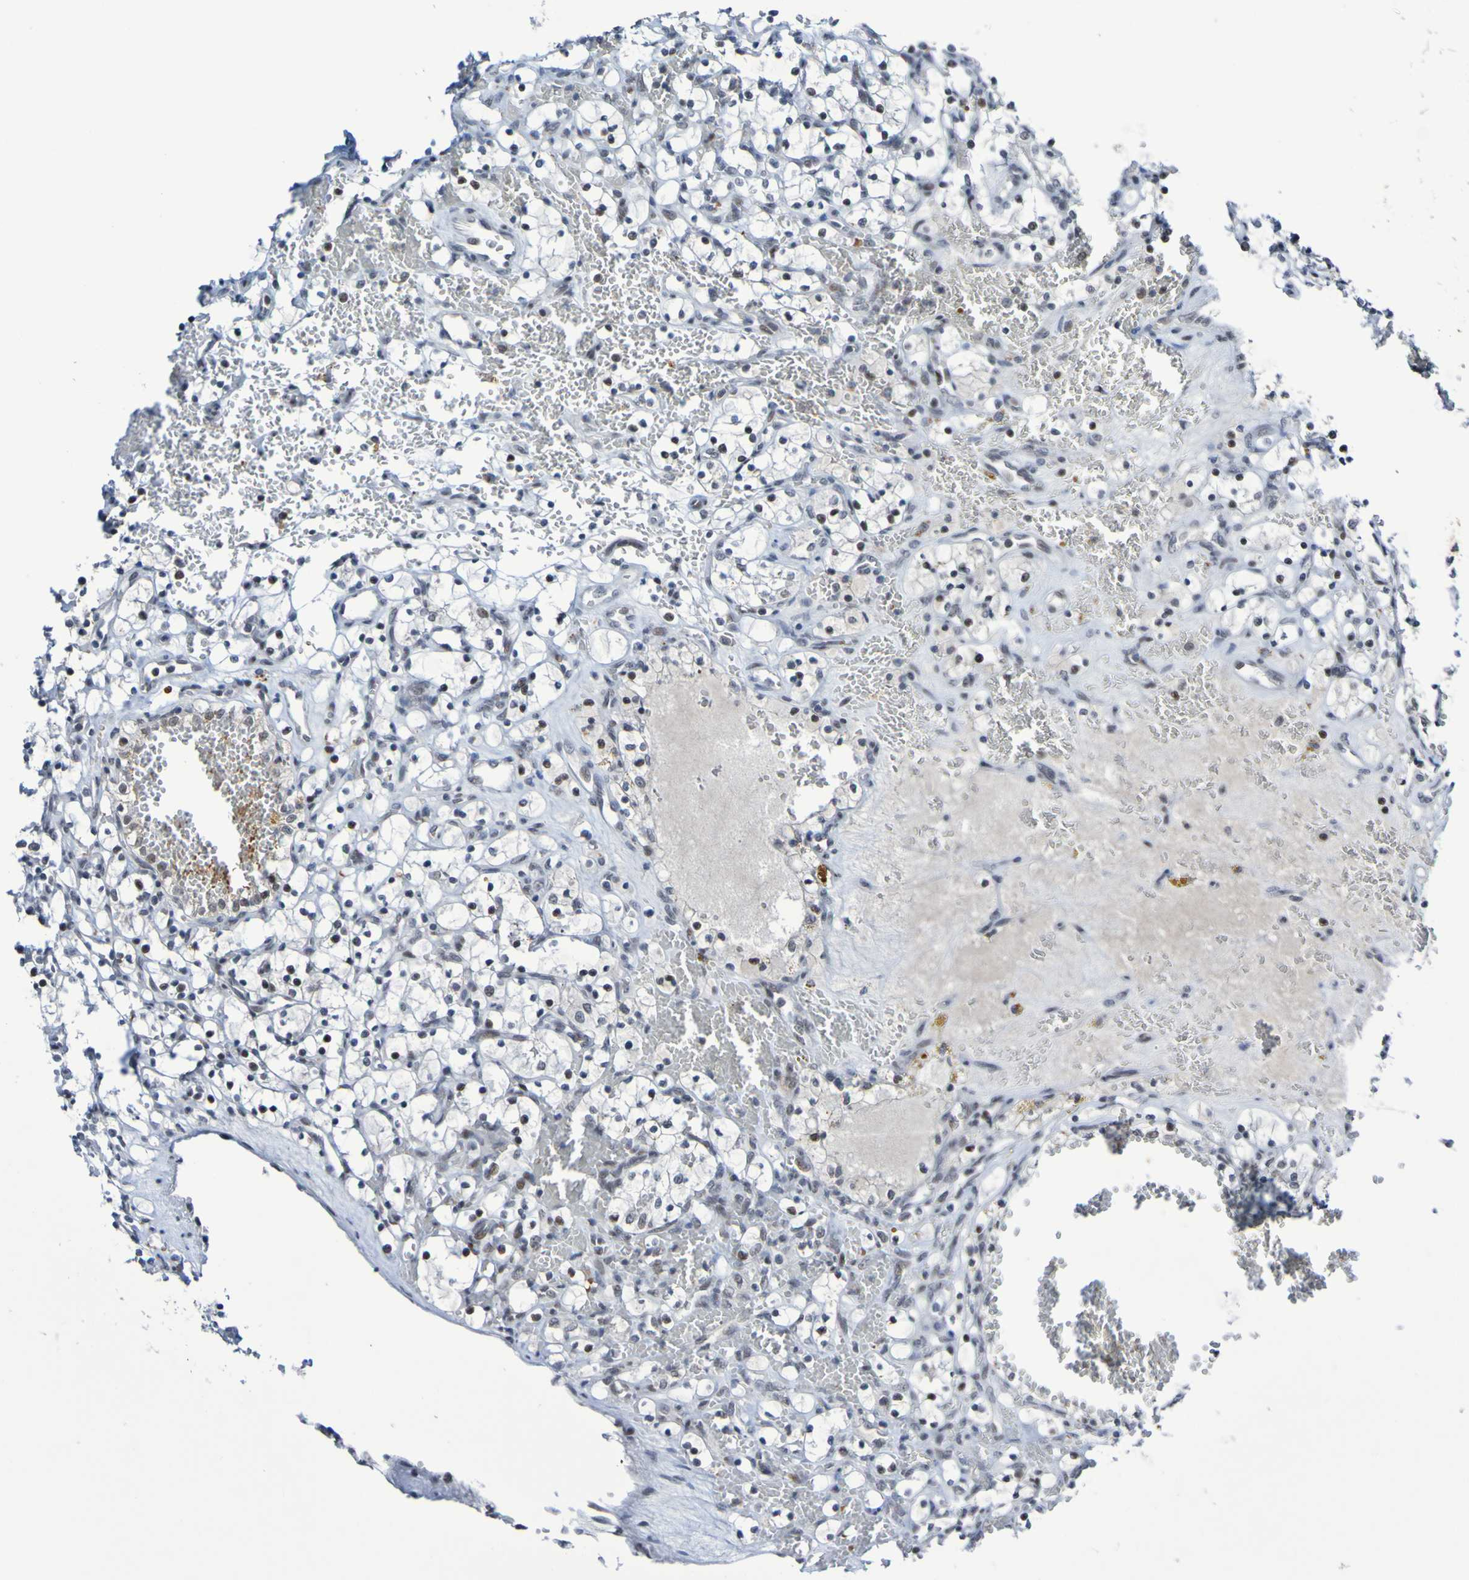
{"staining": {"intensity": "moderate", "quantity": "<25%", "location": "nuclear"}, "tissue": "renal cancer", "cell_type": "Tumor cells", "image_type": "cancer", "snomed": [{"axis": "morphology", "description": "Adenocarcinoma, NOS"}, {"axis": "topography", "description": "Kidney"}], "caption": "Protein positivity by immunohistochemistry exhibits moderate nuclear positivity in approximately <25% of tumor cells in adenocarcinoma (renal). (DAB IHC with brightfield microscopy, high magnification).", "gene": "PCGF1", "patient": {"sex": "female", "age": 69}}